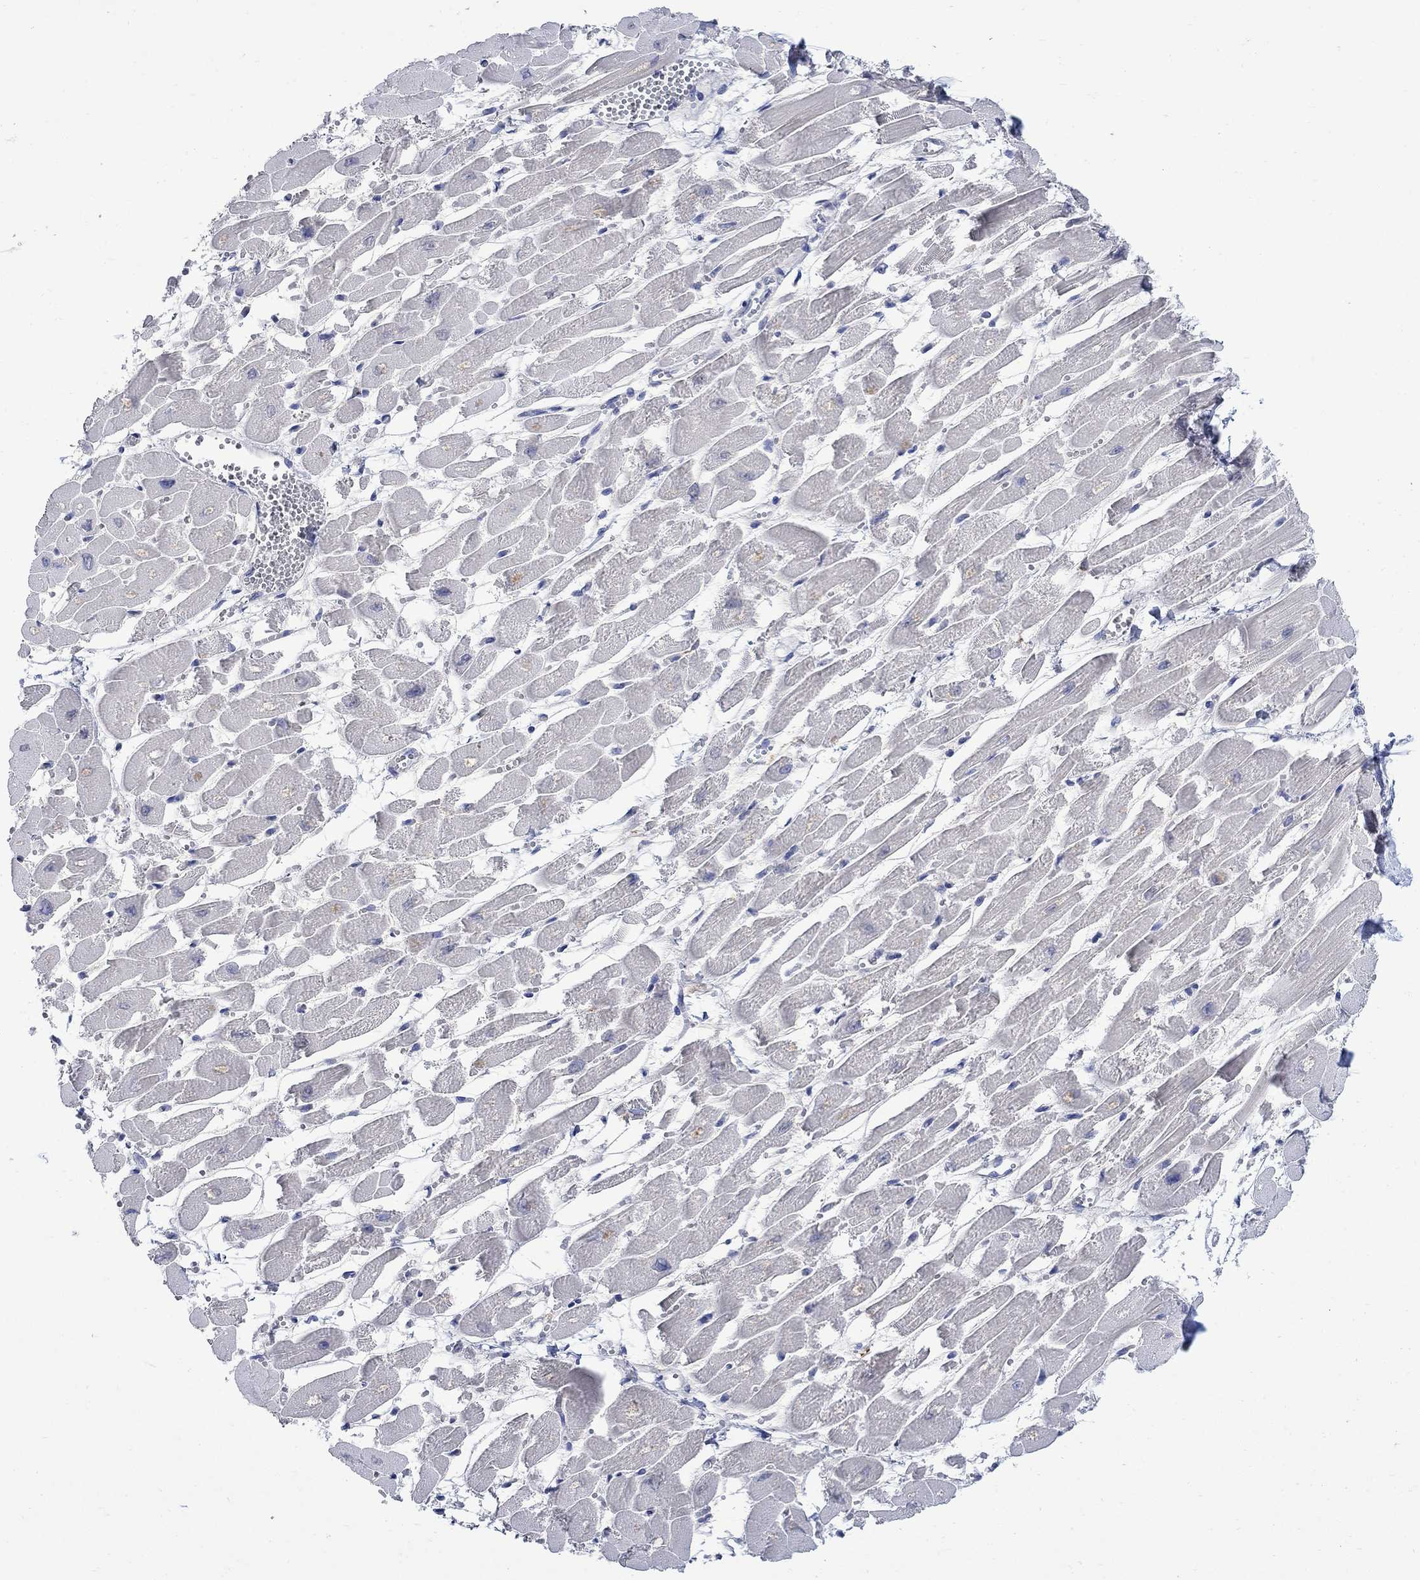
{"staining": {"intensity": "negative", "quantity": "none", "location": "none"}, "tissue": "heart muscle", "cell_type": "Cardiomyocytes", "image_type": "normal", "snomed": [{"axis": "morphology", "description": "Normal tissue, NOS"}, {"axis": "topography", "description": "Heart"}], "caption": "The photomicrograph exhibits no staining of cardiomyocytes in unremarkable heart muscle.", "gene": "DLK1", "patient": {"sex": "female", "age": 52}}